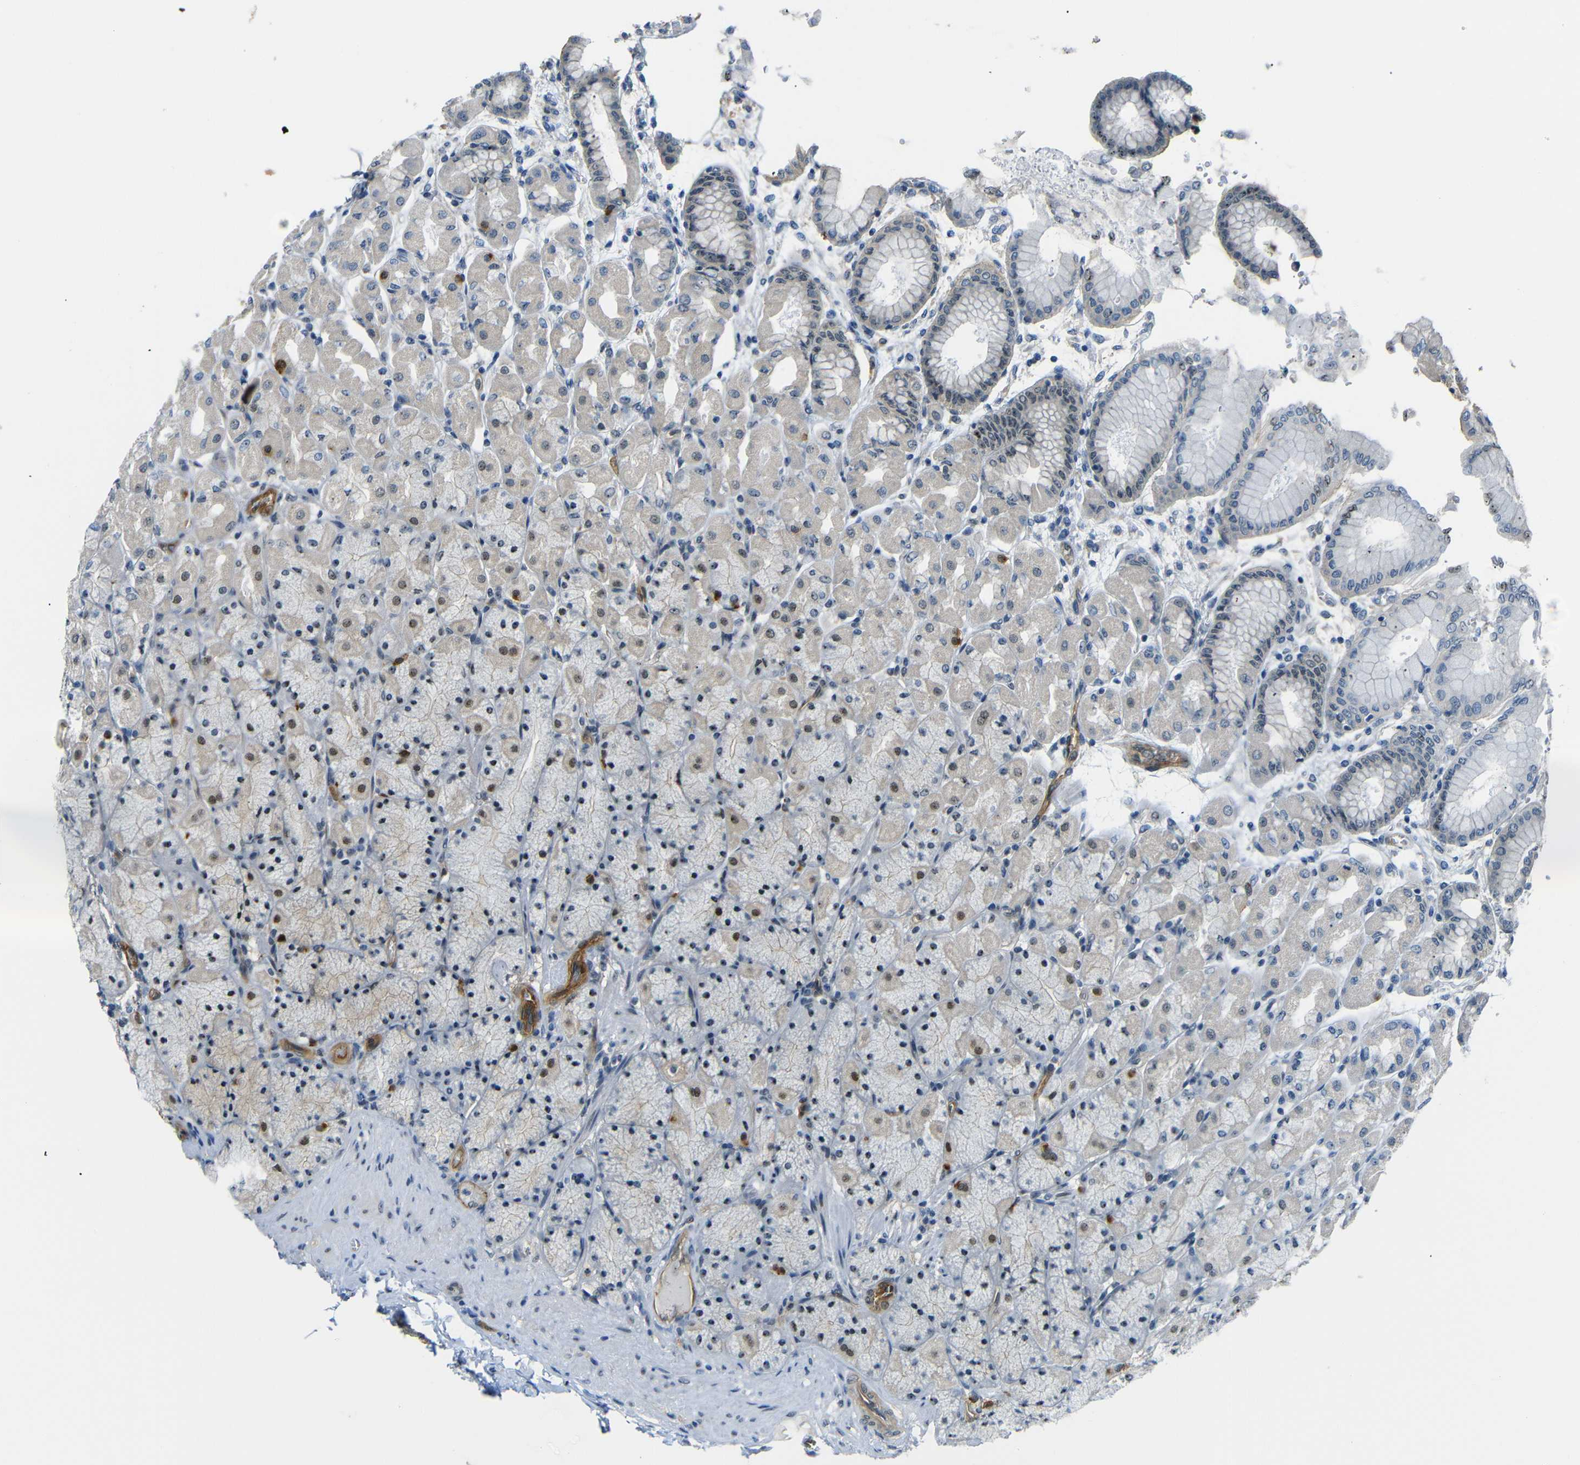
{"staining": {"intensity": "strong", "quantity": "<25%", "location": "nuclear"}, "tissue": "stomach", "cell_type": "Glandular cells", "image_type": "normal", "snomed": [{"axis": "morphology", "description": "Normal tissue, NOS"}, {"axis": "topography", "description": "Stomach, upper"}], "caption": "Stomach stained for a protein (brown) displays strong nuclear positive expression in approximately <25% of glandular cells.", "gene": "PARN", "patient": {"sex": "female", "age": 56}}